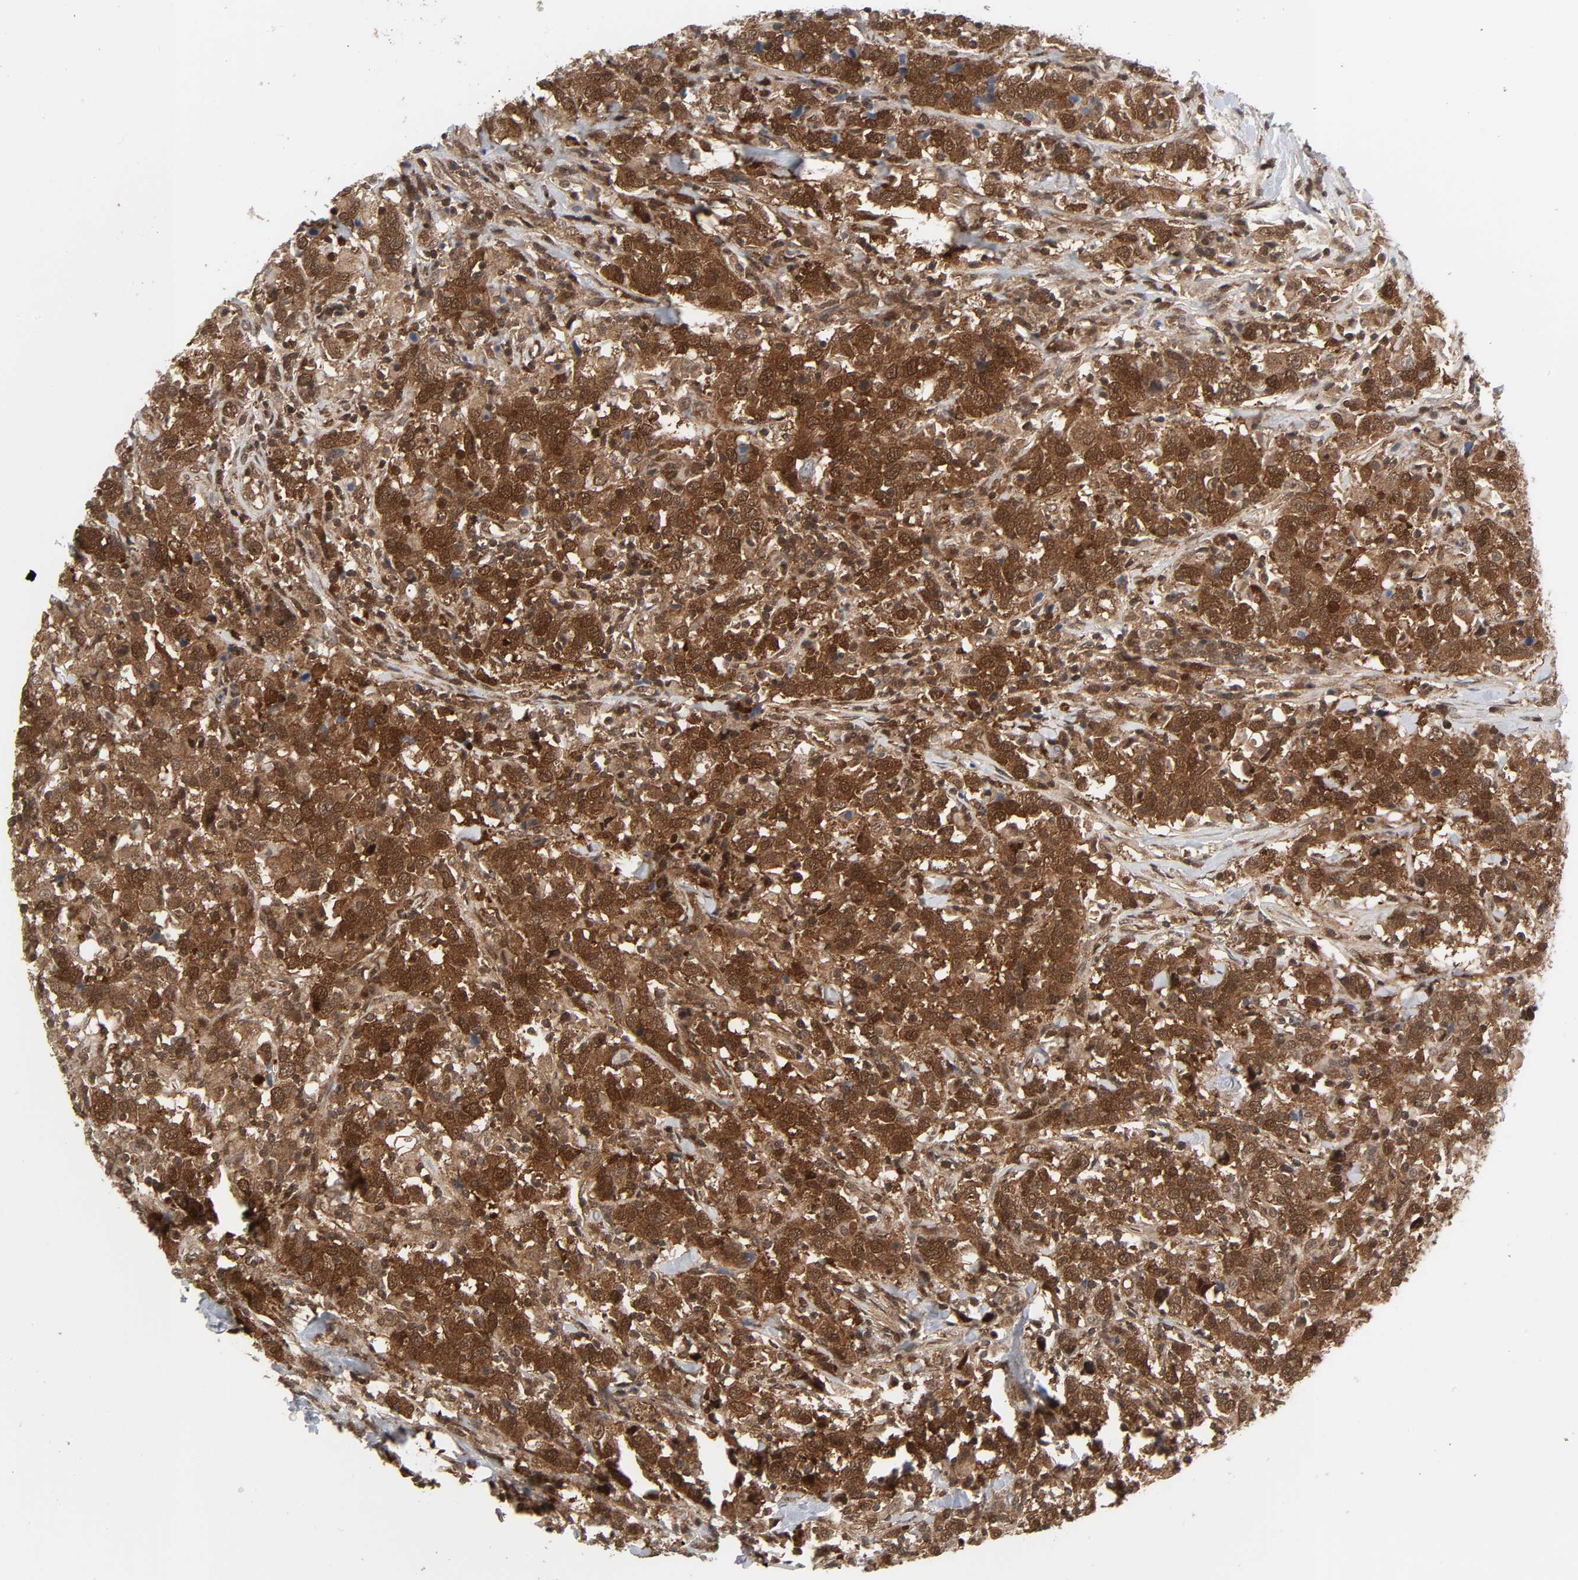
{"staining": {"intensity": "strong", "quantity": ">75%", "location": "cytoplasmic/membranous,nuclear"}, "tissue": "urothelial cancer", "cell_type": "Tumor cells", "image_type": "cancer", "snomed": [{"axis": "morphology", "description": "Urothelial carcinoma, High grade"}, {"axis": "topography", "description": "Urinary bladder"}], "caption": "Protein expression analysis of urothelial cancer shows strong cytoplasmic/membranous and nuclear positivity in about >75% of tumor cells. (IHC, brightfield microscopy, high magnification).", "gene": "GSK3A", "patient": {"sex": "male", "age": 61}}